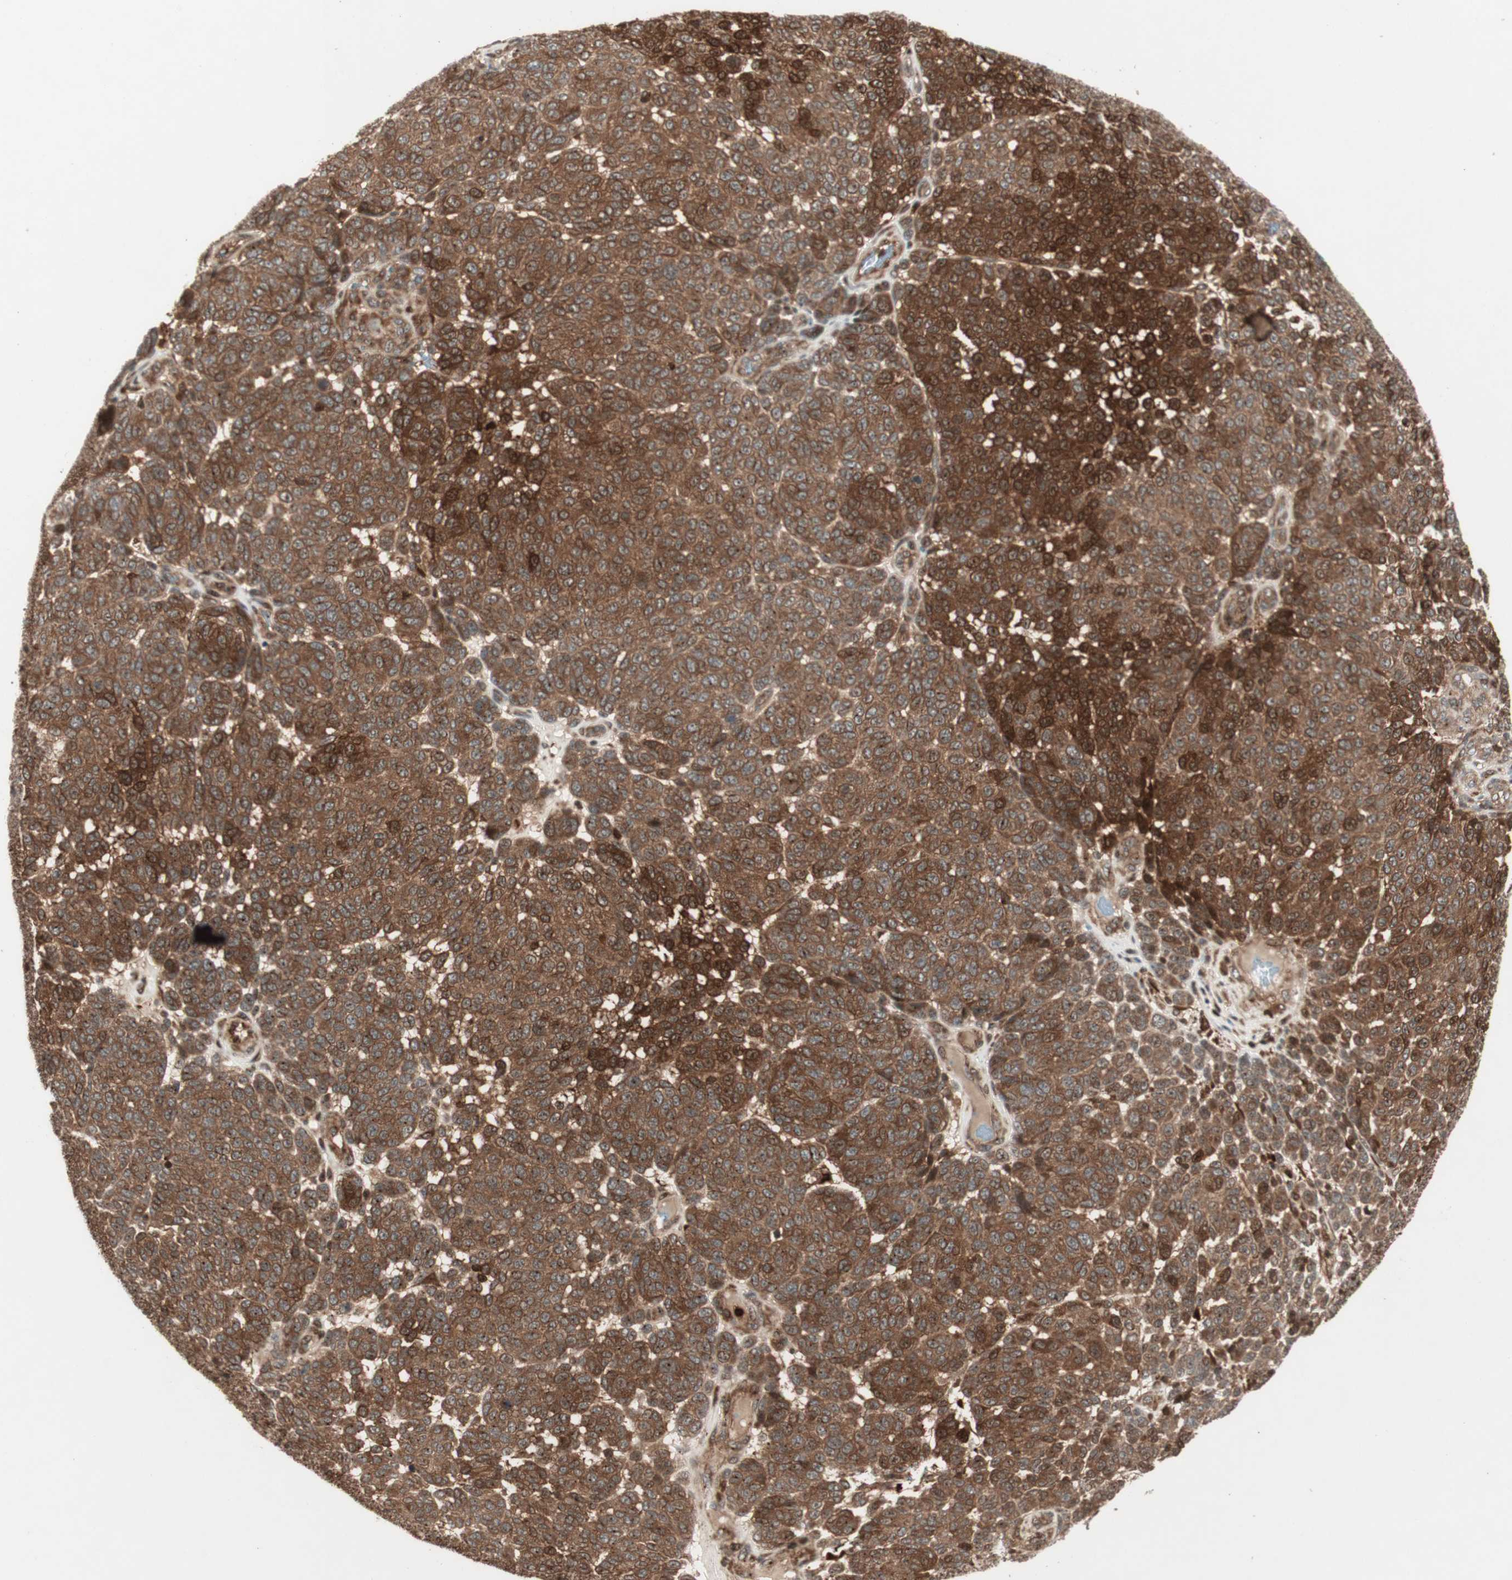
{"staining": {"intensity": "strong", "quantity": ">75%", "location": "cytoplasmic/membranous"}, "tissue": "melanoma", "cell_type": "Tumor cells", "image_type": "cancer", "snomed": [{"axis": "morphology", "description": "Malignant melanoma, NOS"}, {"axis": "topography", "description": "Skin"}], "caption": "A brown stain highlights strong cytoplasmic/membranous staining of a protein in human melanoma tumor cells.", "gene": "PRKG2", "patient": {"sex": "male", "age": 59}}